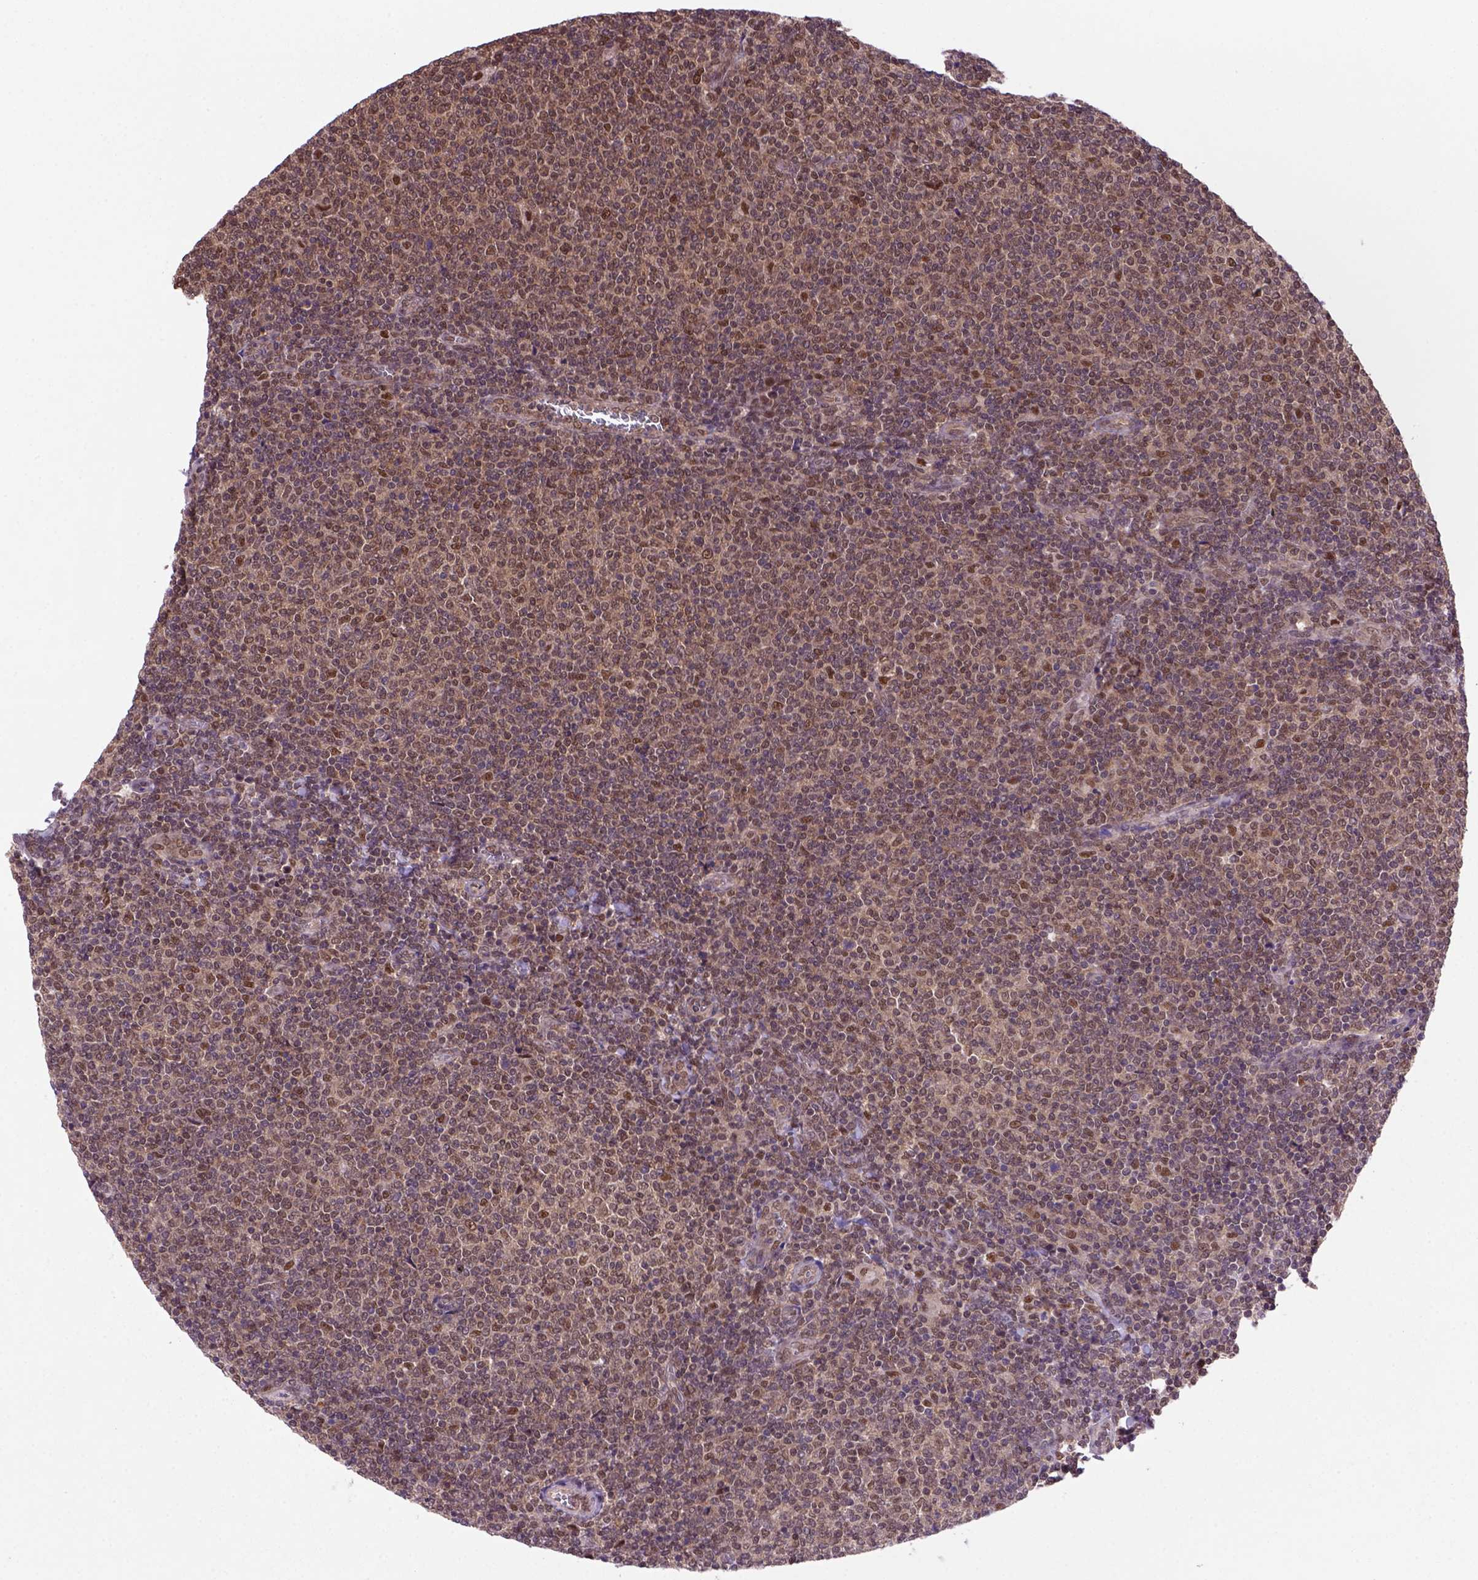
{"staining": {"intensity": "moderate", "quantity": ">75%", "location": "cytoplasmic/membranous,nuclear"}, "tissue": "lymphoma", "cell_type": "Tumor cells", "image_type": "cancer", "snomed": [{"axis": "morphology", "description": "Malignant lymphoma, non-Hodgkin's type, Low grade"}, {"axis": "topography", "description": "Lymph node"}], "caption": "This photomicrograph exhibits immunohistochemistry staining of lymphoma, with medium moderate cytoplasmic/membranous and nuclear expression in approximately >75% of tumor cells.", "gene": "PSMC2", "patient": {"sex": "male", "age": 52}}